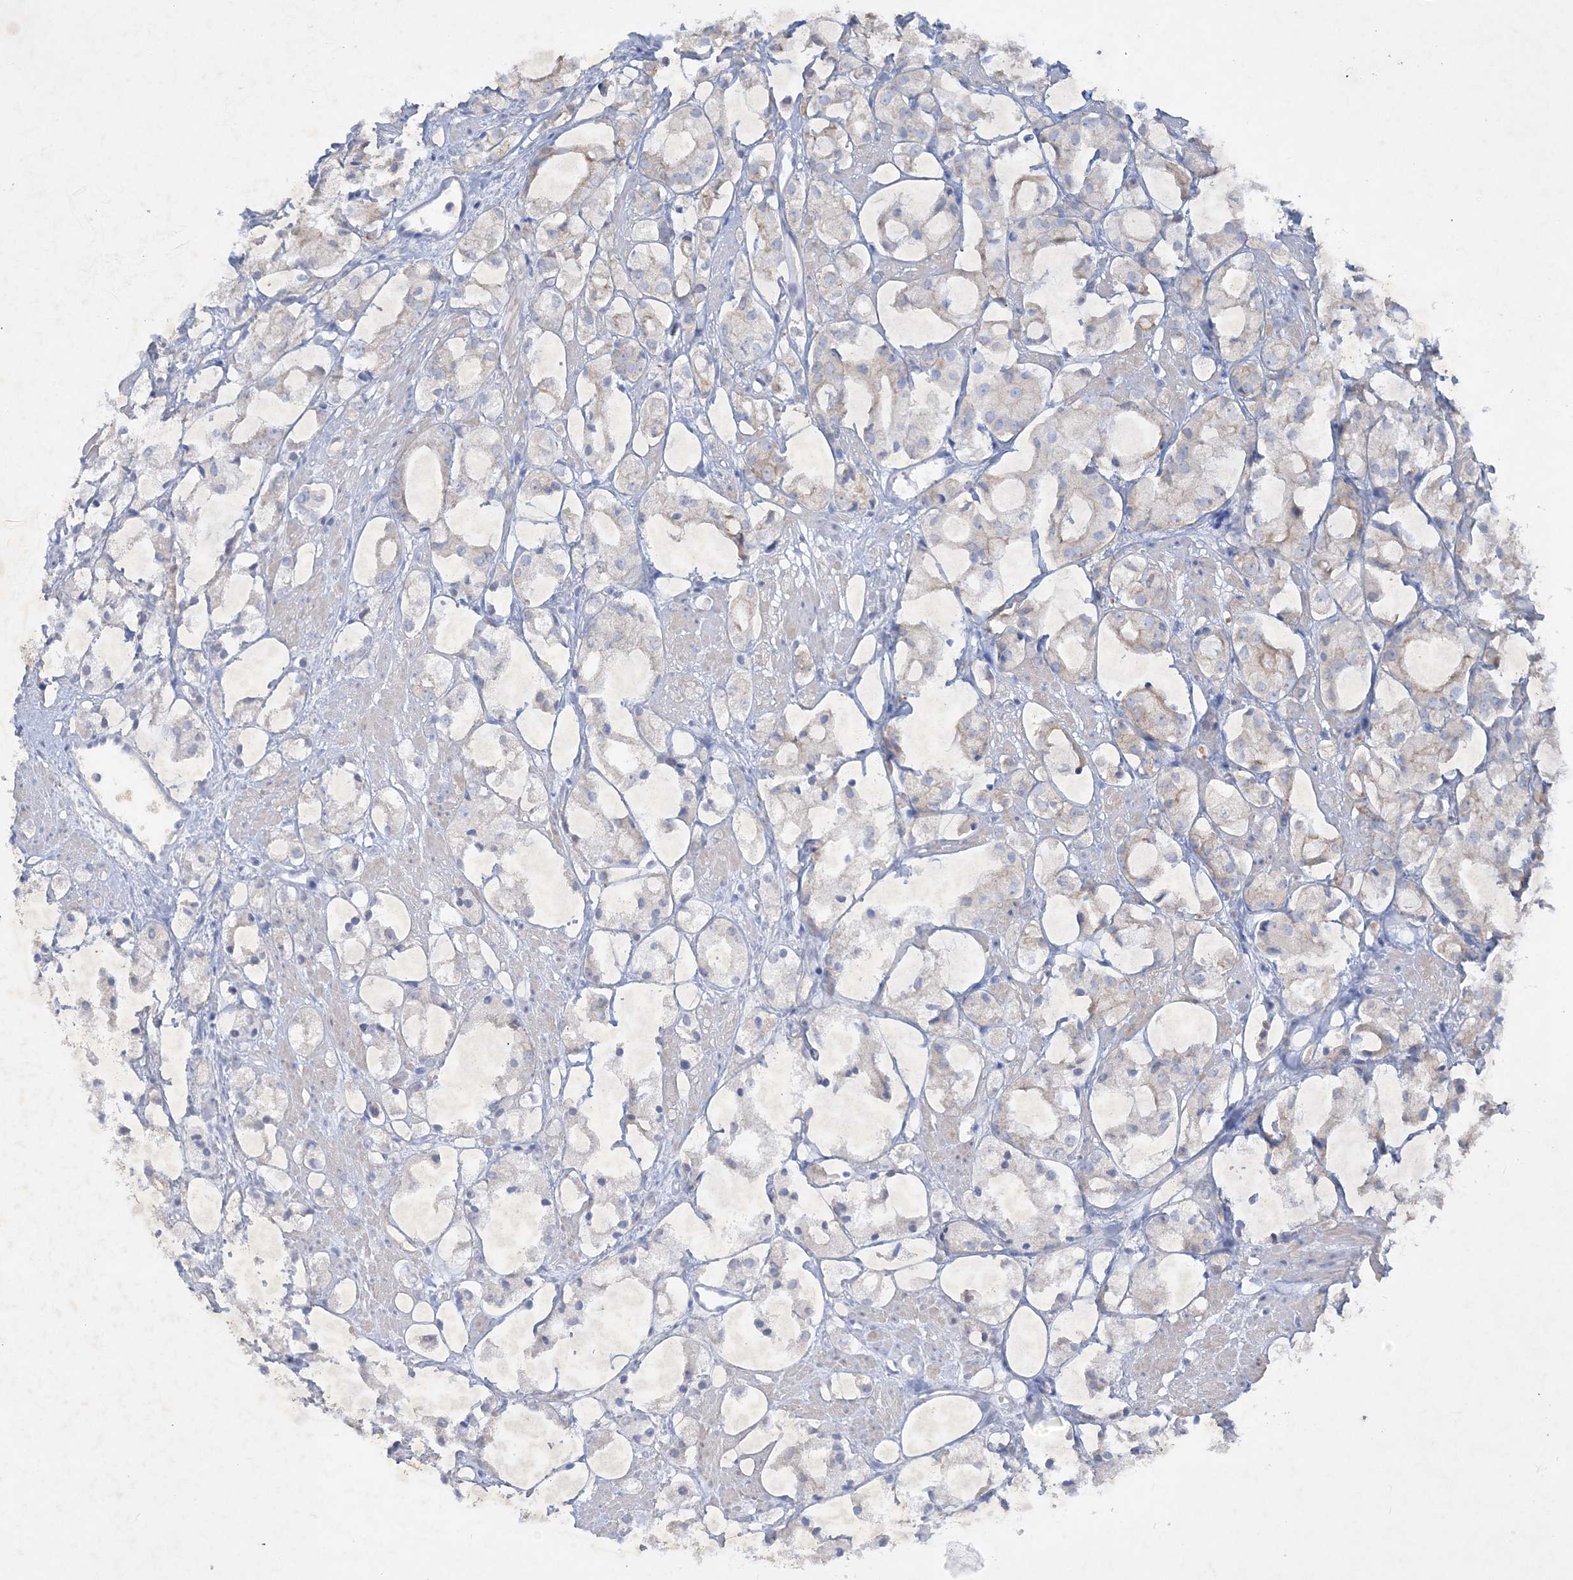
{"staining": {"intensity": "negative", "quantity": "none", "location": "none"}, "tissue": "prostate cancer", "cell_type": "Tumor cells", "image_type": "cancer", "snomed": [{"axis": "morphology", "description": "Adenocarcinoma, High grade"}, {"axis": "topography", "description": "Prostate"}], "caption": "Adenocarcinoma (high-grade) (prostate) was stained to show a protein in brown. There is no significant staining in tumor cells.", "gene": "FARSB", "patient": {"sex": "male", "age": 85}}